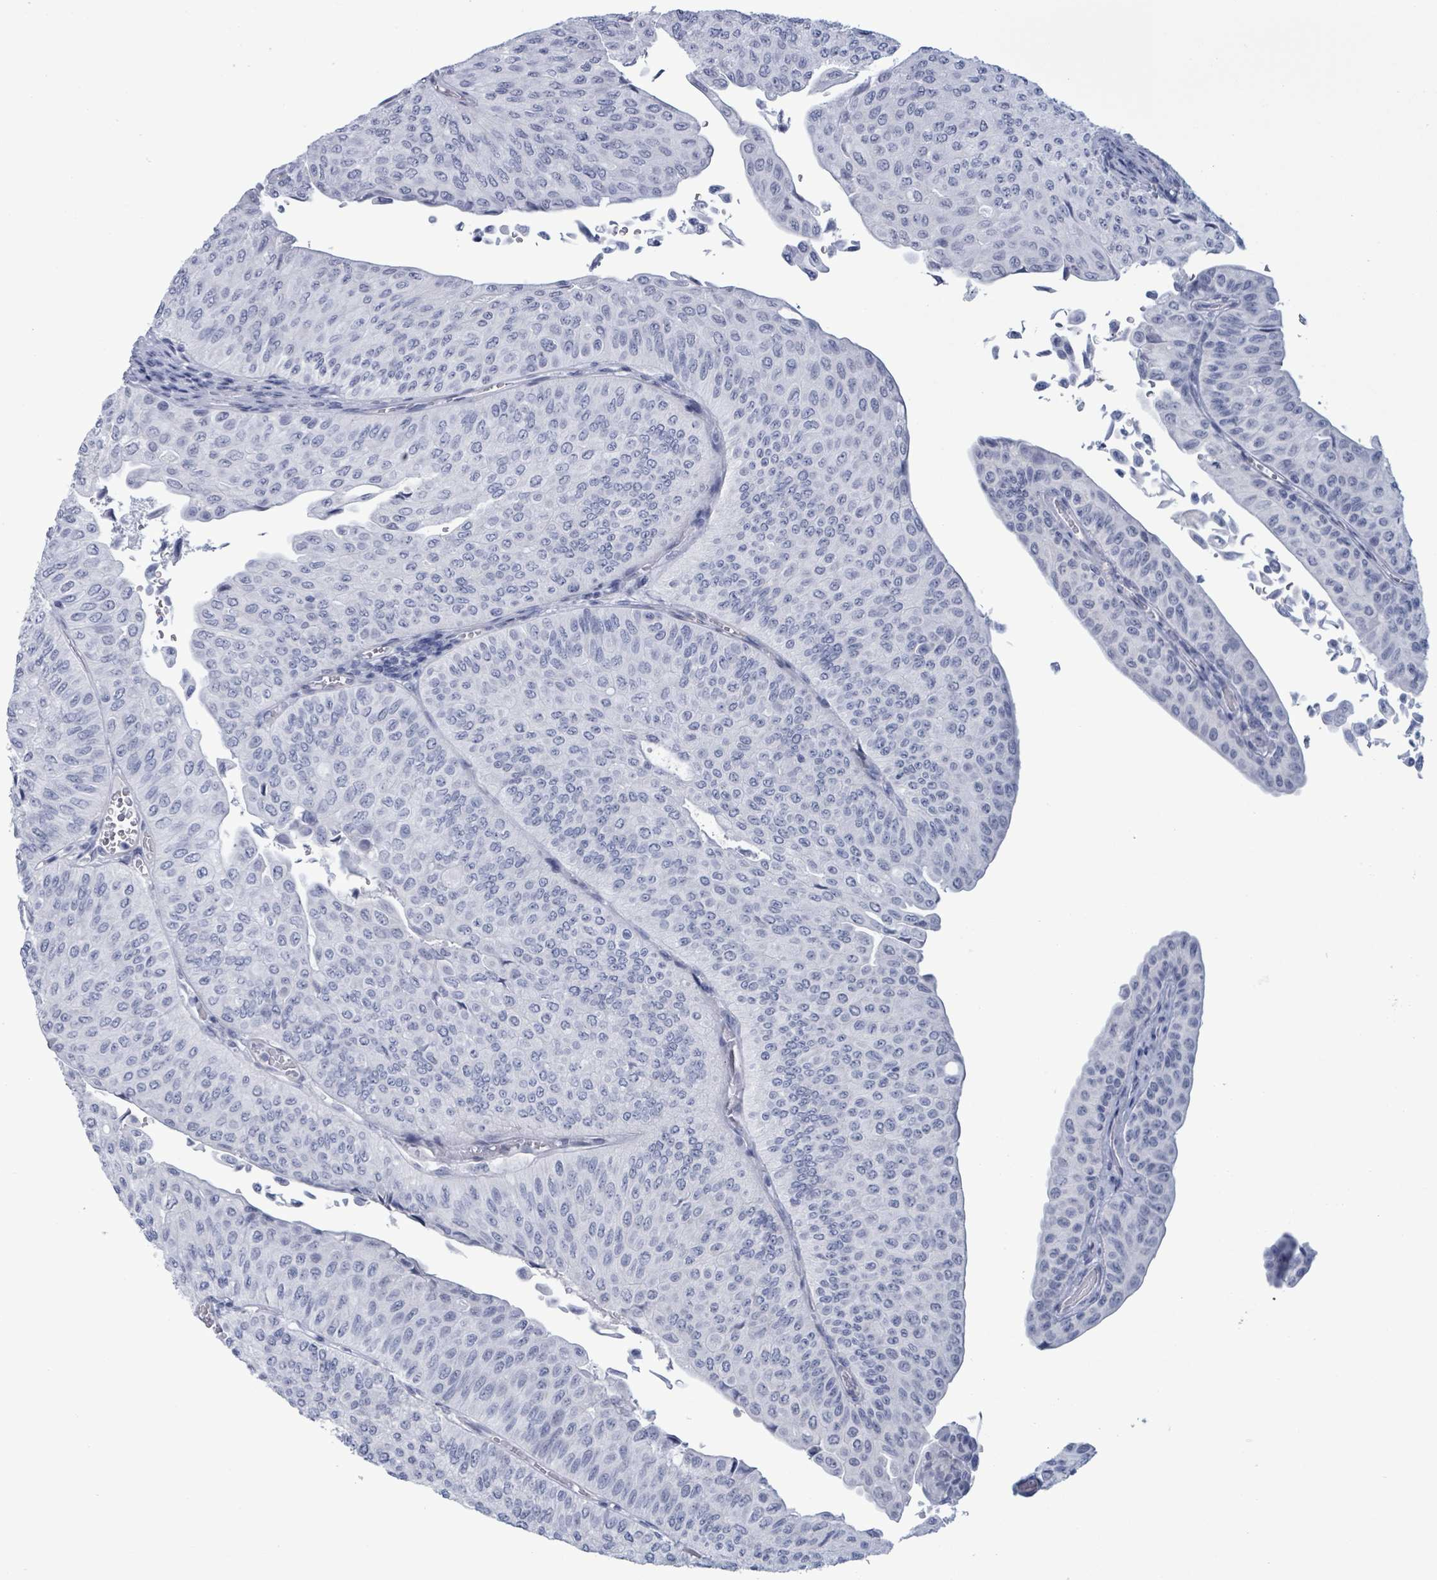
{"staining": {"intensity": "negative", "quantity": "none", "location": "none"}, "tissue": "urothelial cancer", "cell_type": "Tumor cells", "image_type": "cancer", "snomed": [{"axis": "morphology", "description": "Urothelial carcinoma, NOS"}, {"axis": "topography", "description": "Urinary bladder"}], "caption": "IHC image of human urothelial cancer stained for a protein (brown), which shows no positivity in tumor cells.", "gene": "ZNF771", "patient": {"sex": "male", "age": 59}}